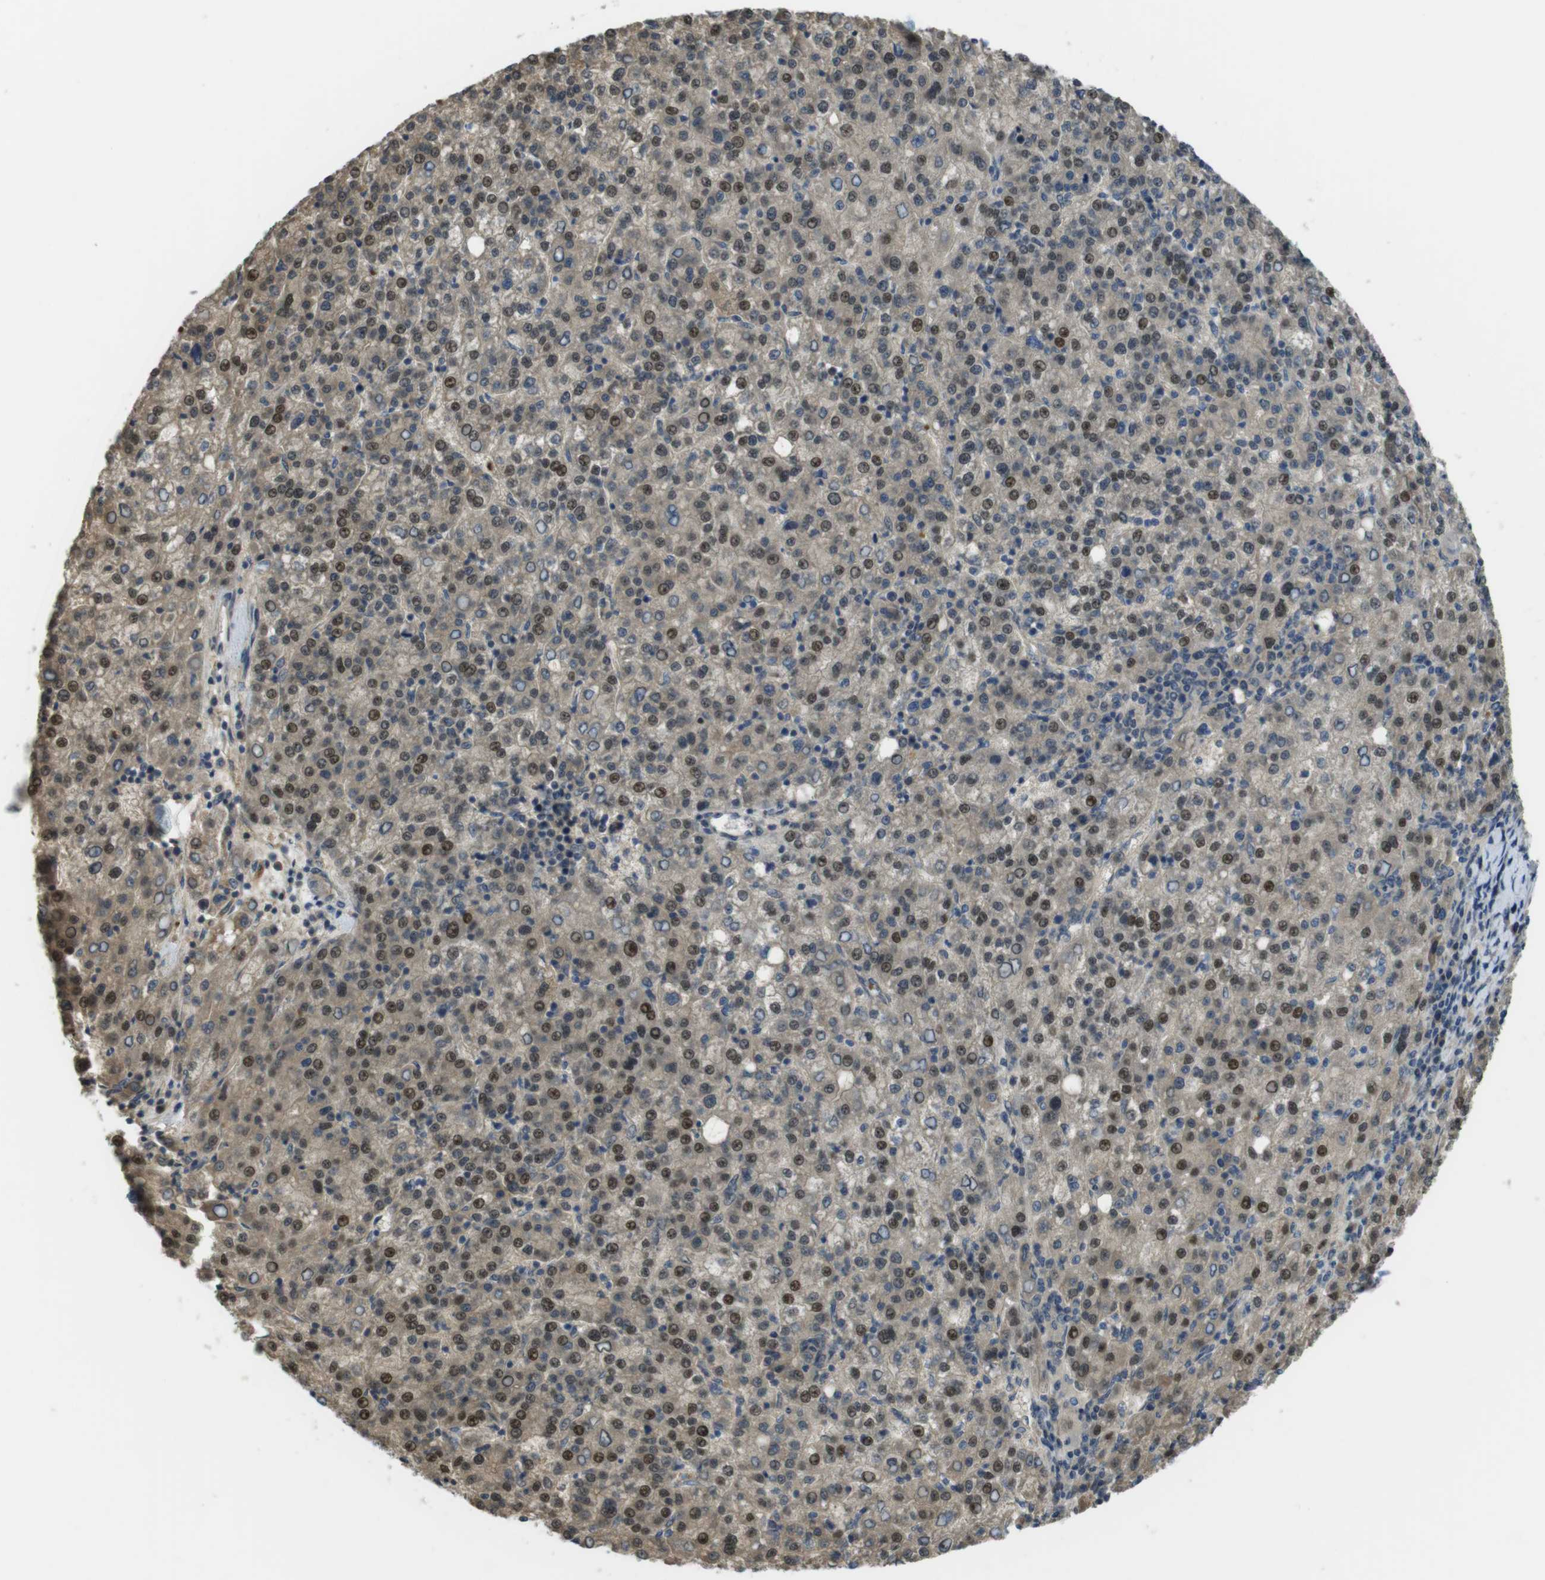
{"staining": {"intensity": "moderate", "quantity": "25%-75%", "location": "nuclear"}, "tissue": "liver cancer", "cell_type": "Tumor cells", "image_type": "cancer", "snomed": [{"axis": "morphology", "description": "Carcinoma, Hepatocellular, NOS"}, {"axis": "topography", "description": "Liver"}], "caption": "Human liver cancer stained with a brown dye shows moderate nuclear positive expression in approximately 25%-75% of tumor cells.", "gene": "ABHD15", "patient": {"sex": "female", "age": 58}}